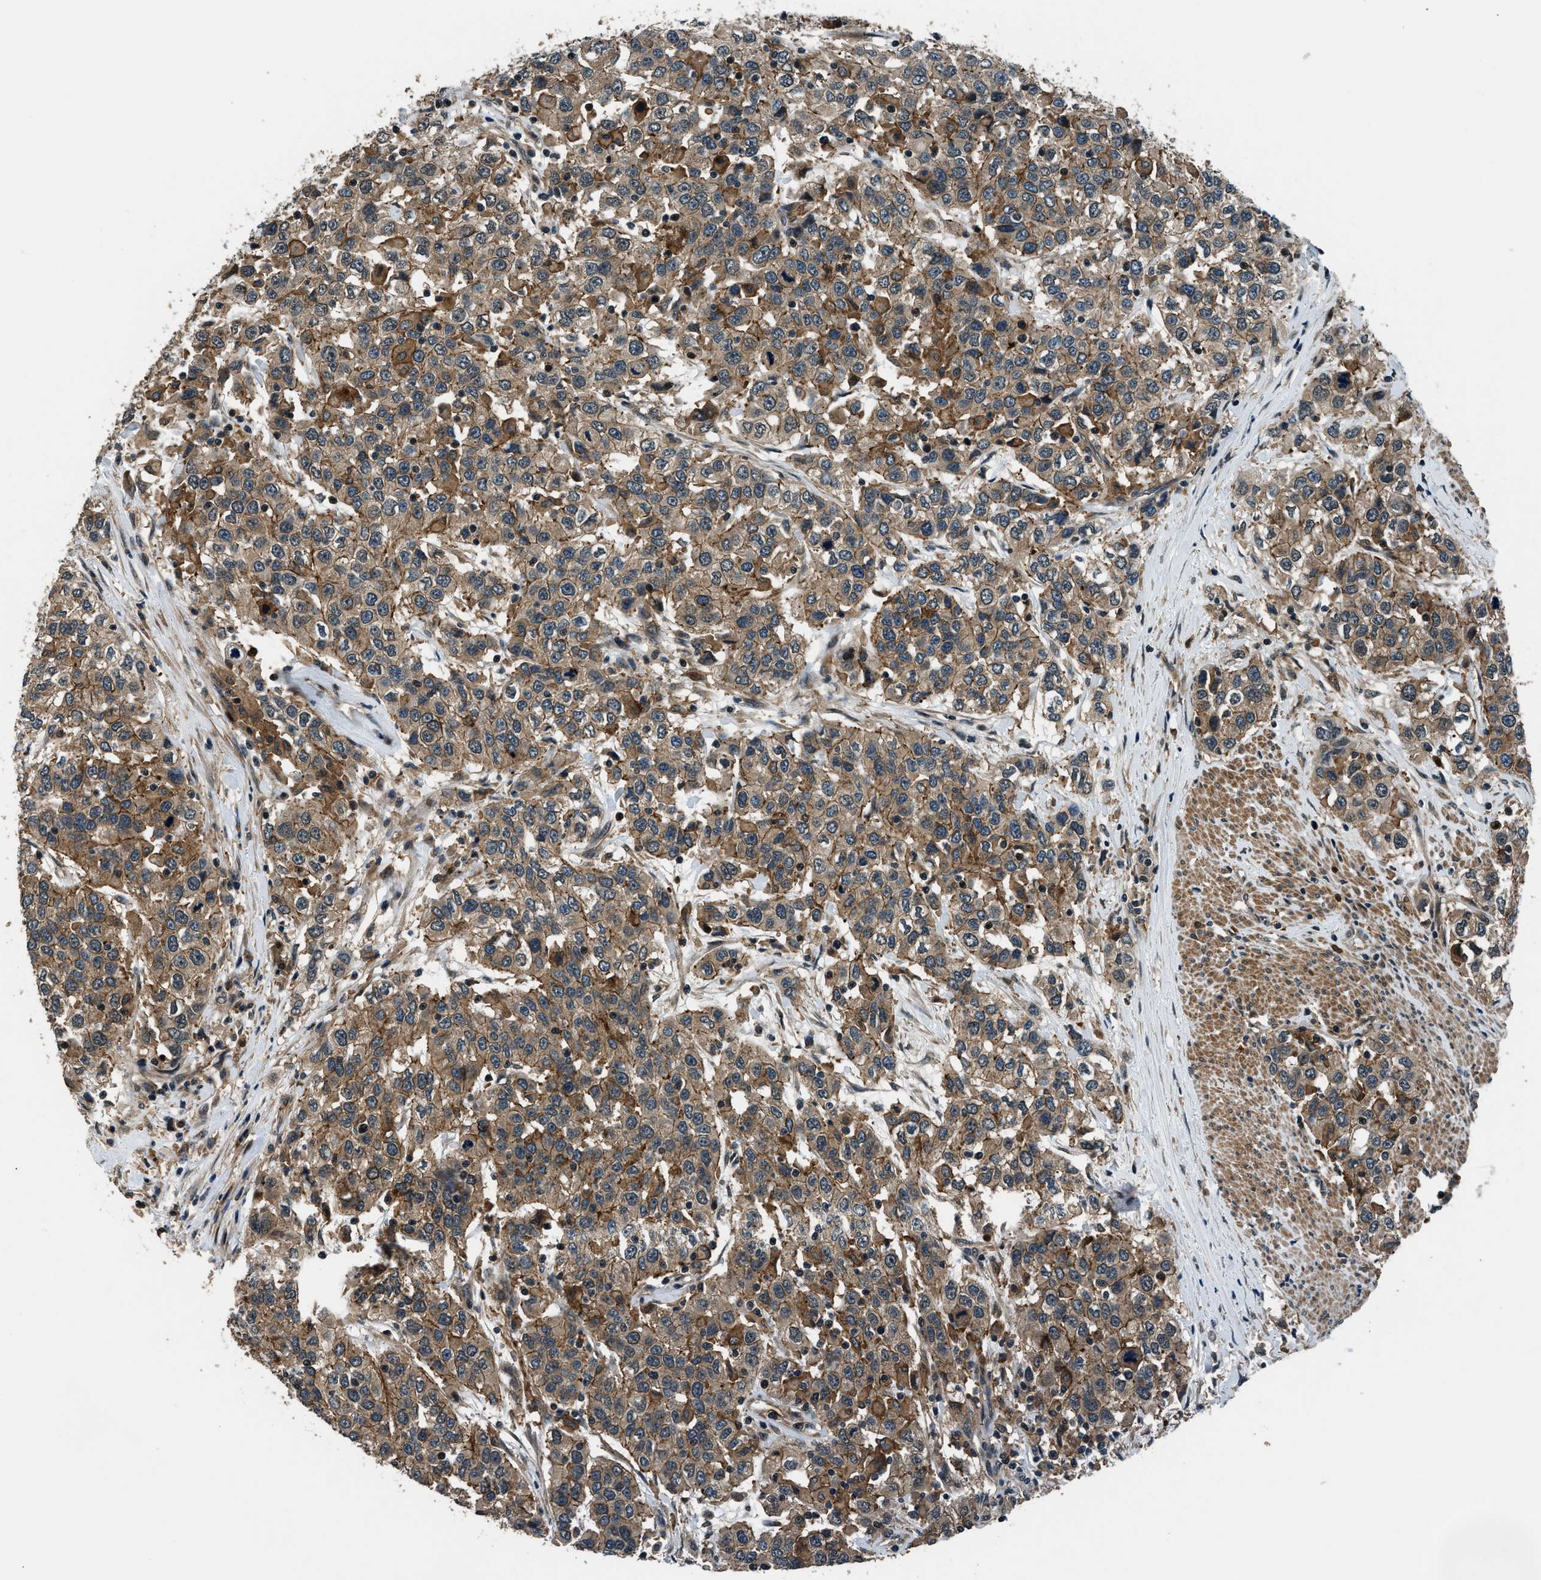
{"staining": {"intensity": "moderate", "quantity": ">75%", "location": "cytoplasmic/membranous"}, "tissue": "urothelial cancer", "cell_type": "Tumor cells", "image_type": "cancer", "snomed": [{"axis": "morphology", "description": "Urothelial carcinoma, High grade"}, {"axis": "topography", "description": "Urinary bladder"}], "caption": "High-grade urothelial carcinoma stained with DAB immunohistochemistry reveals medium levels of moderate cytoplasmic/membranous expression in about >75% of tumor cells.", "gene": "ARHGEF11", "patient": {"sex": "female", "age": 80}}